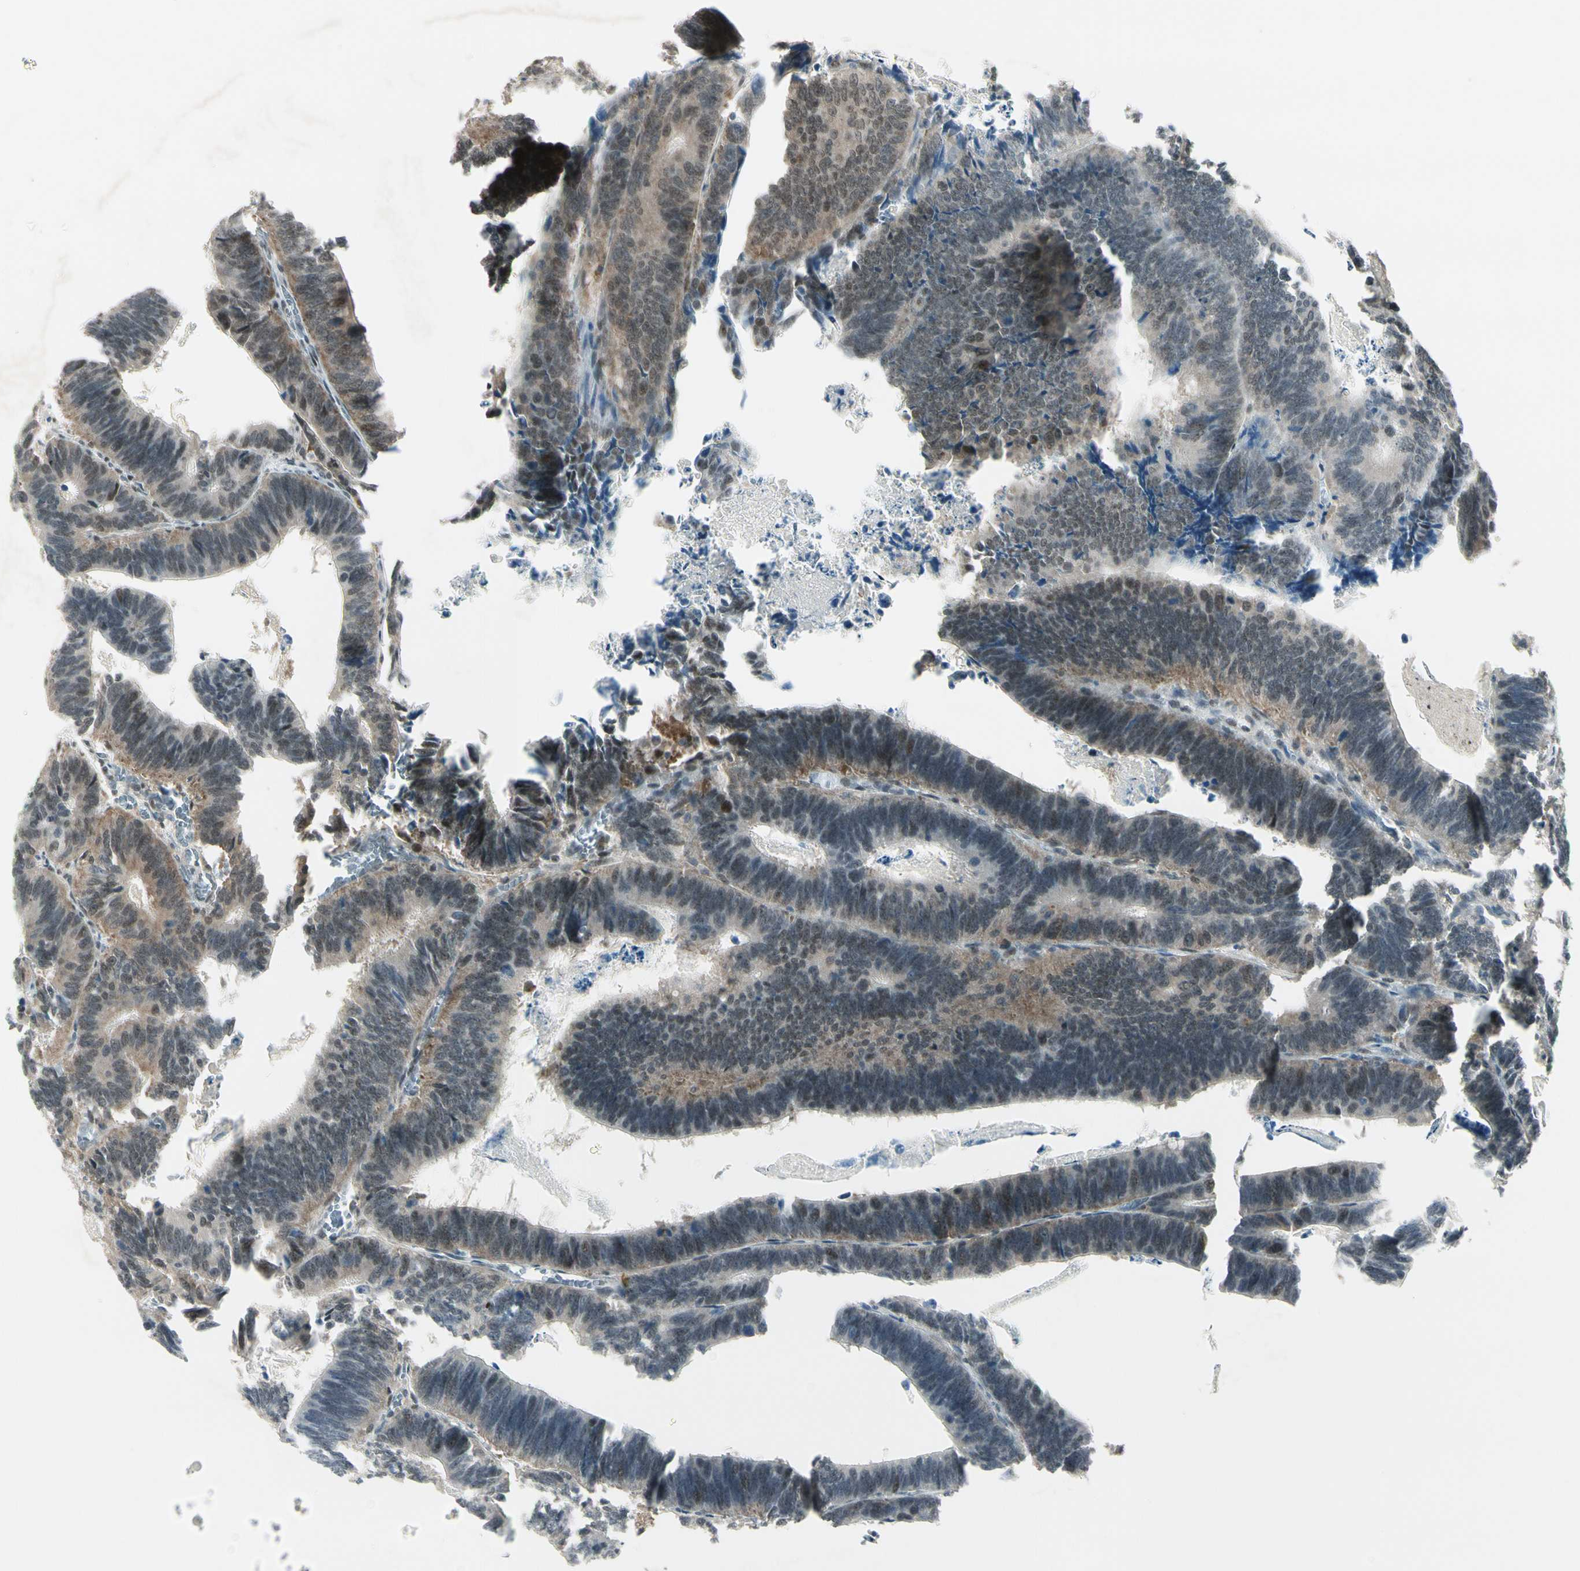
{"staining": {"intensity": "weak", "quantity": "<25%", "location": "cytoplasmic/membranous,nuclear"}, "tissue": "colorectal cancer", "cell_type": "Tumor cells", "image_type": "cancer", "snomed": [{"axis": "morphology", "description": "Adenocarcinoma, NOS"}, {"axis": "topography", "description": "Colon"}], "caption": "IHC image of neoplastic tissue: adenocarcinoma (colorectal) stained with DAB (3,3'-diaminobenzidine) reveals no significant protein staining in tumor cells.", "gene": "GTF3A", "patient": {"sex": "male", "age": 72}}